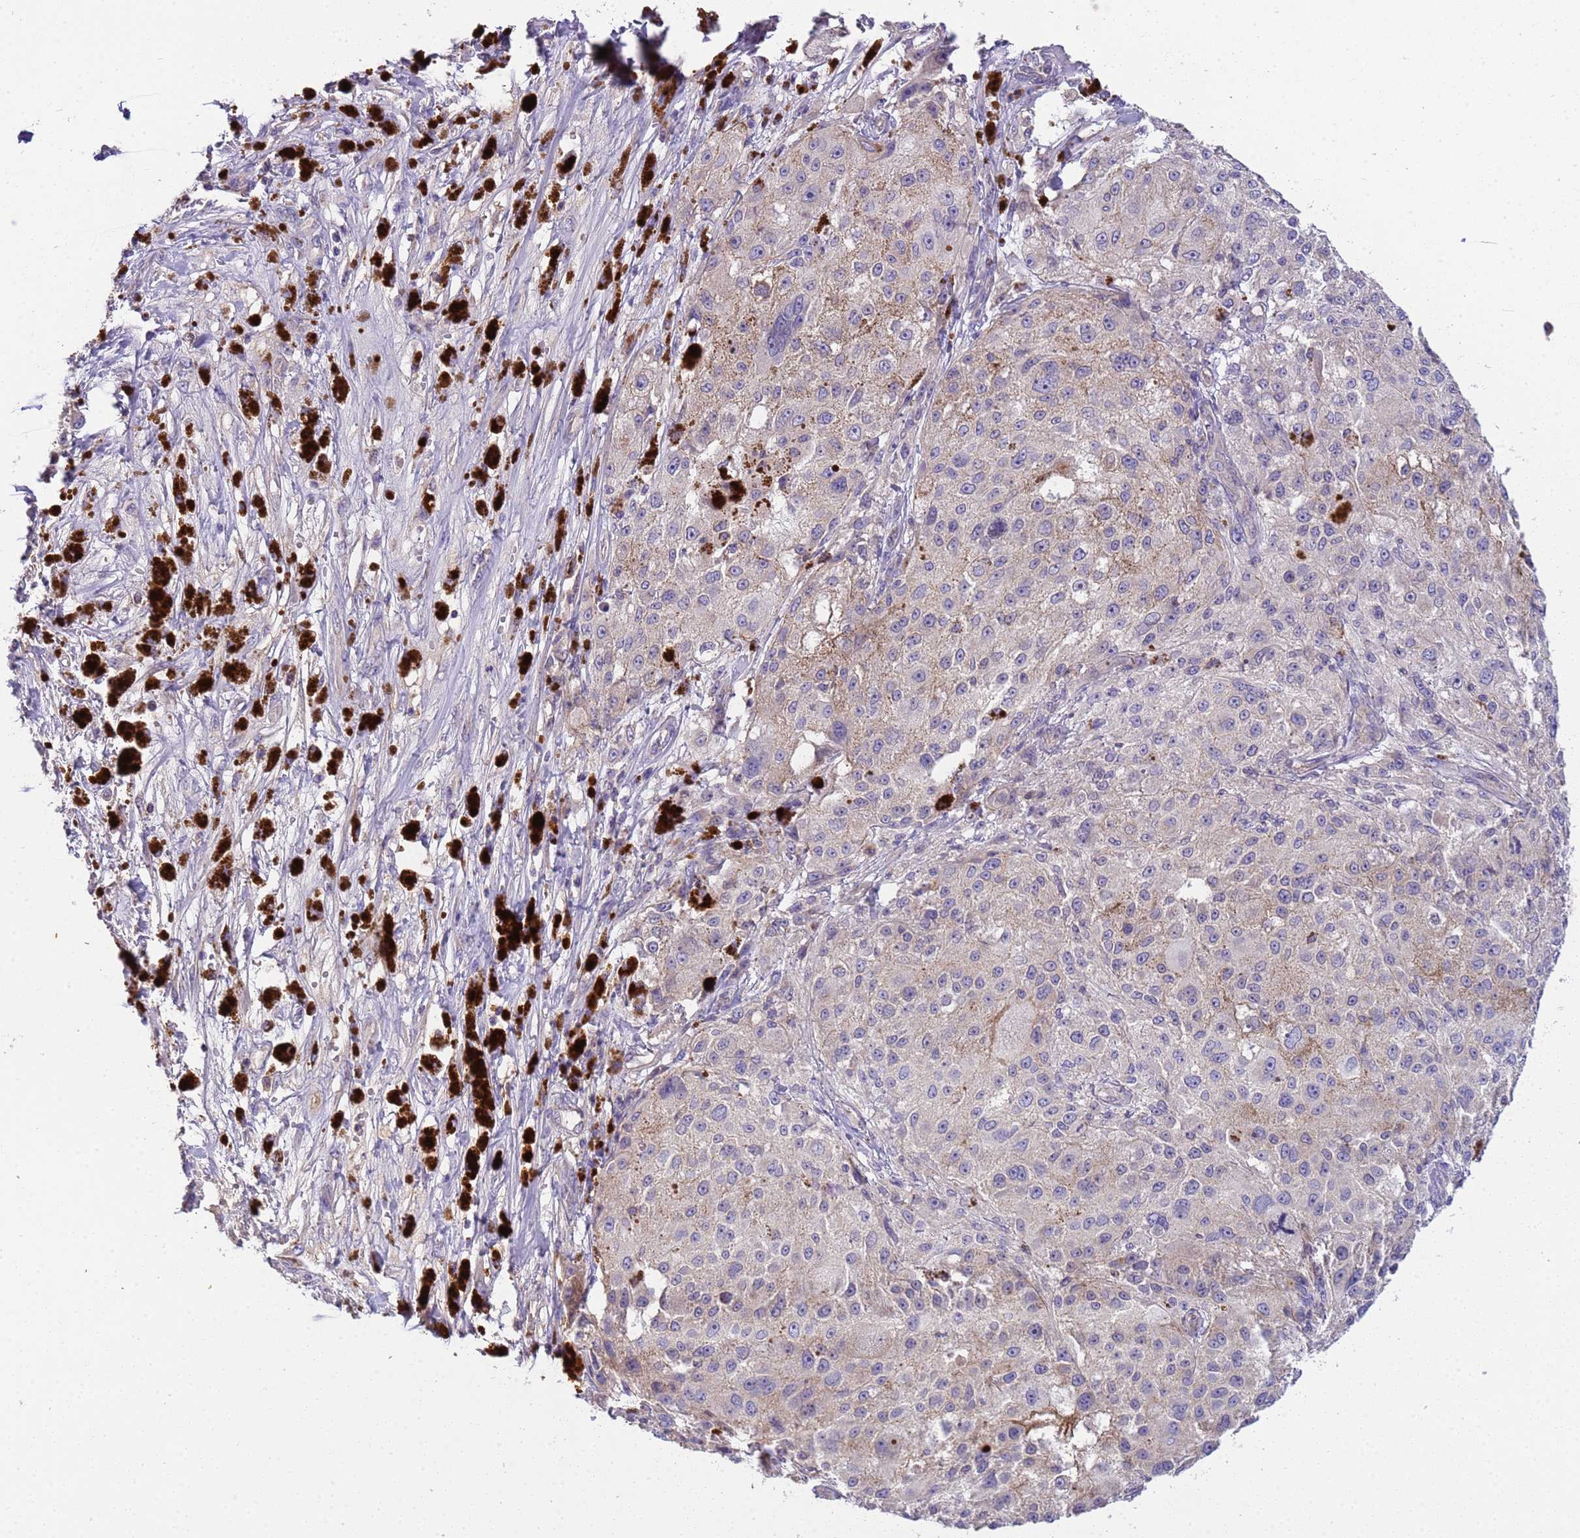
{"staining": {"intensity": "negative", "quantity": "none", "location": "none"}, "tissue": "melanoma", "cell_type": "Tumor cells", "image_type": "cancer", "snomed": [{"axis": "morphology", "description": "Necrosis, NOS"}, {"axis": "morphology", "description": "Malignant melanoma, NOS"}, {"axis": "topography", "description": "Skin"}], "caption": "This is an IHC micrograph of melanoma. There is no positivity in tumor cells.", "gene": "PLCXD3", "patient": {"sex": "female", "age": 87}}